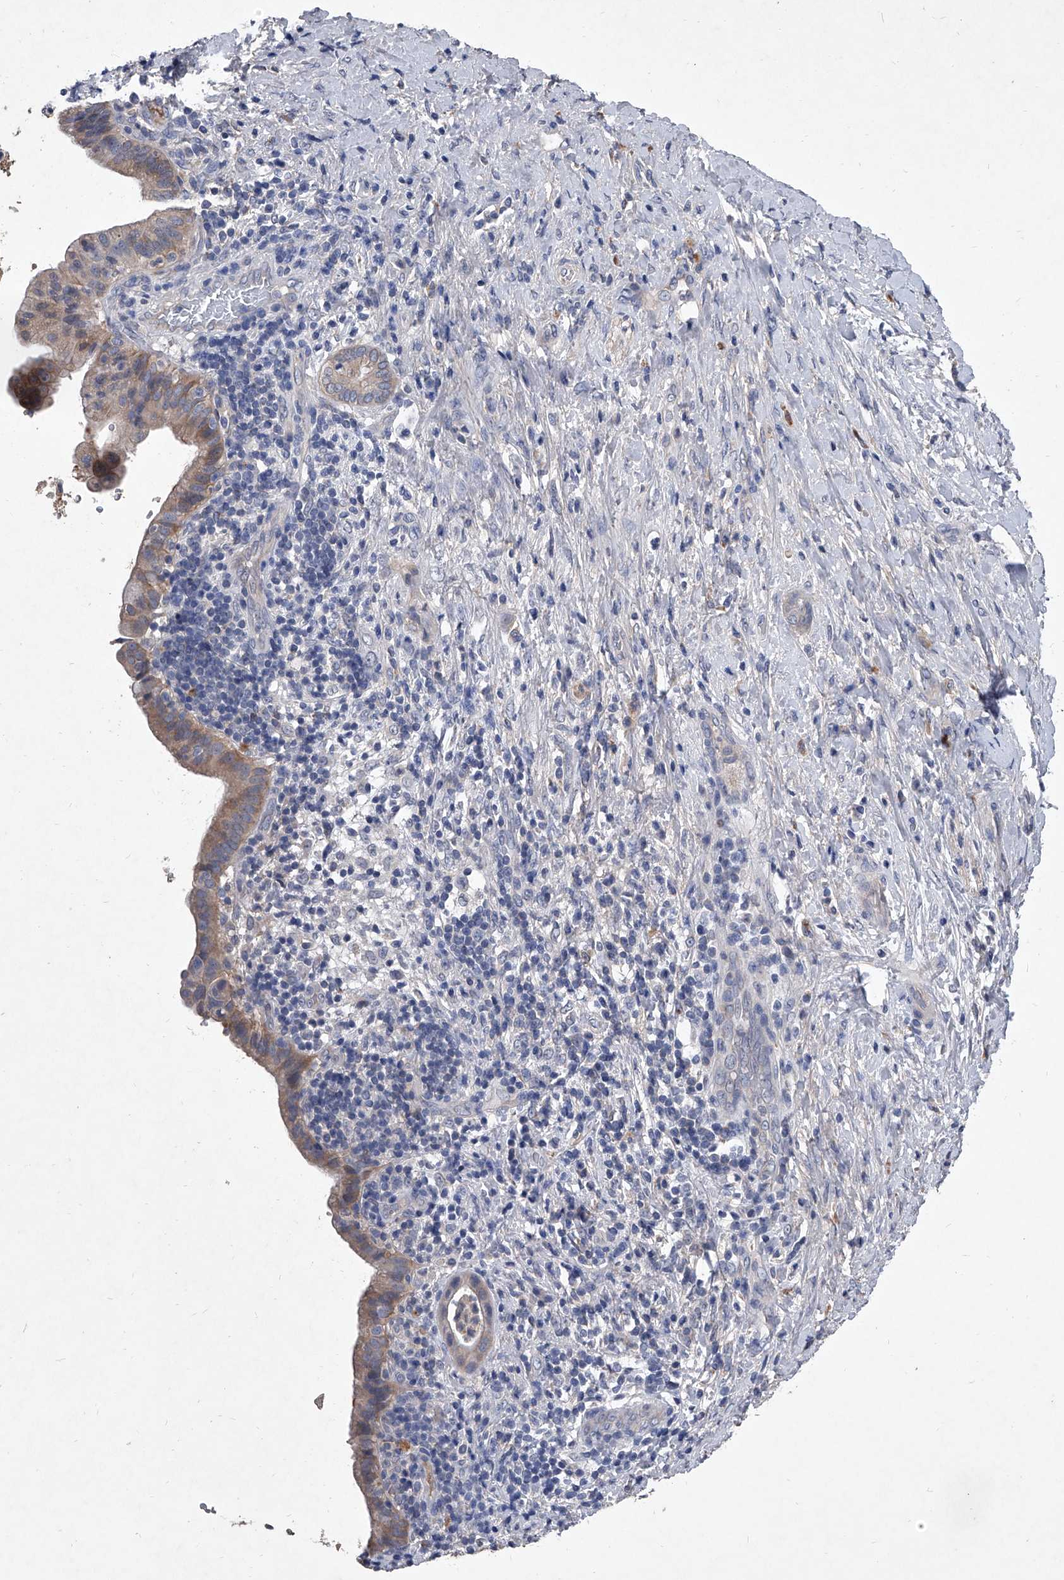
{"staining": {"intensity": "weak", "quantity": "25%-75%", "location": "cytoplasmic/membranous"}, "tissue": "liver cancer", "cell_type": "Tumor cells", "image_type": "cancer", "snomed": [{"axis": "morphology", "description": "Cholangiocarcinoma"}, {"axis": "topography", "description": "Liver"}], "caption": "Immunohistochemistry (DAB) staining of human liver cancer displays weak cytoplasmic/membranous protein staining in approximately 25%-75% of tumor cells. (DAB IHC, brown staining for protein, blue staining for nuclei).", "gene": "C5", "patient": {"sex": "female", "age": 54}}